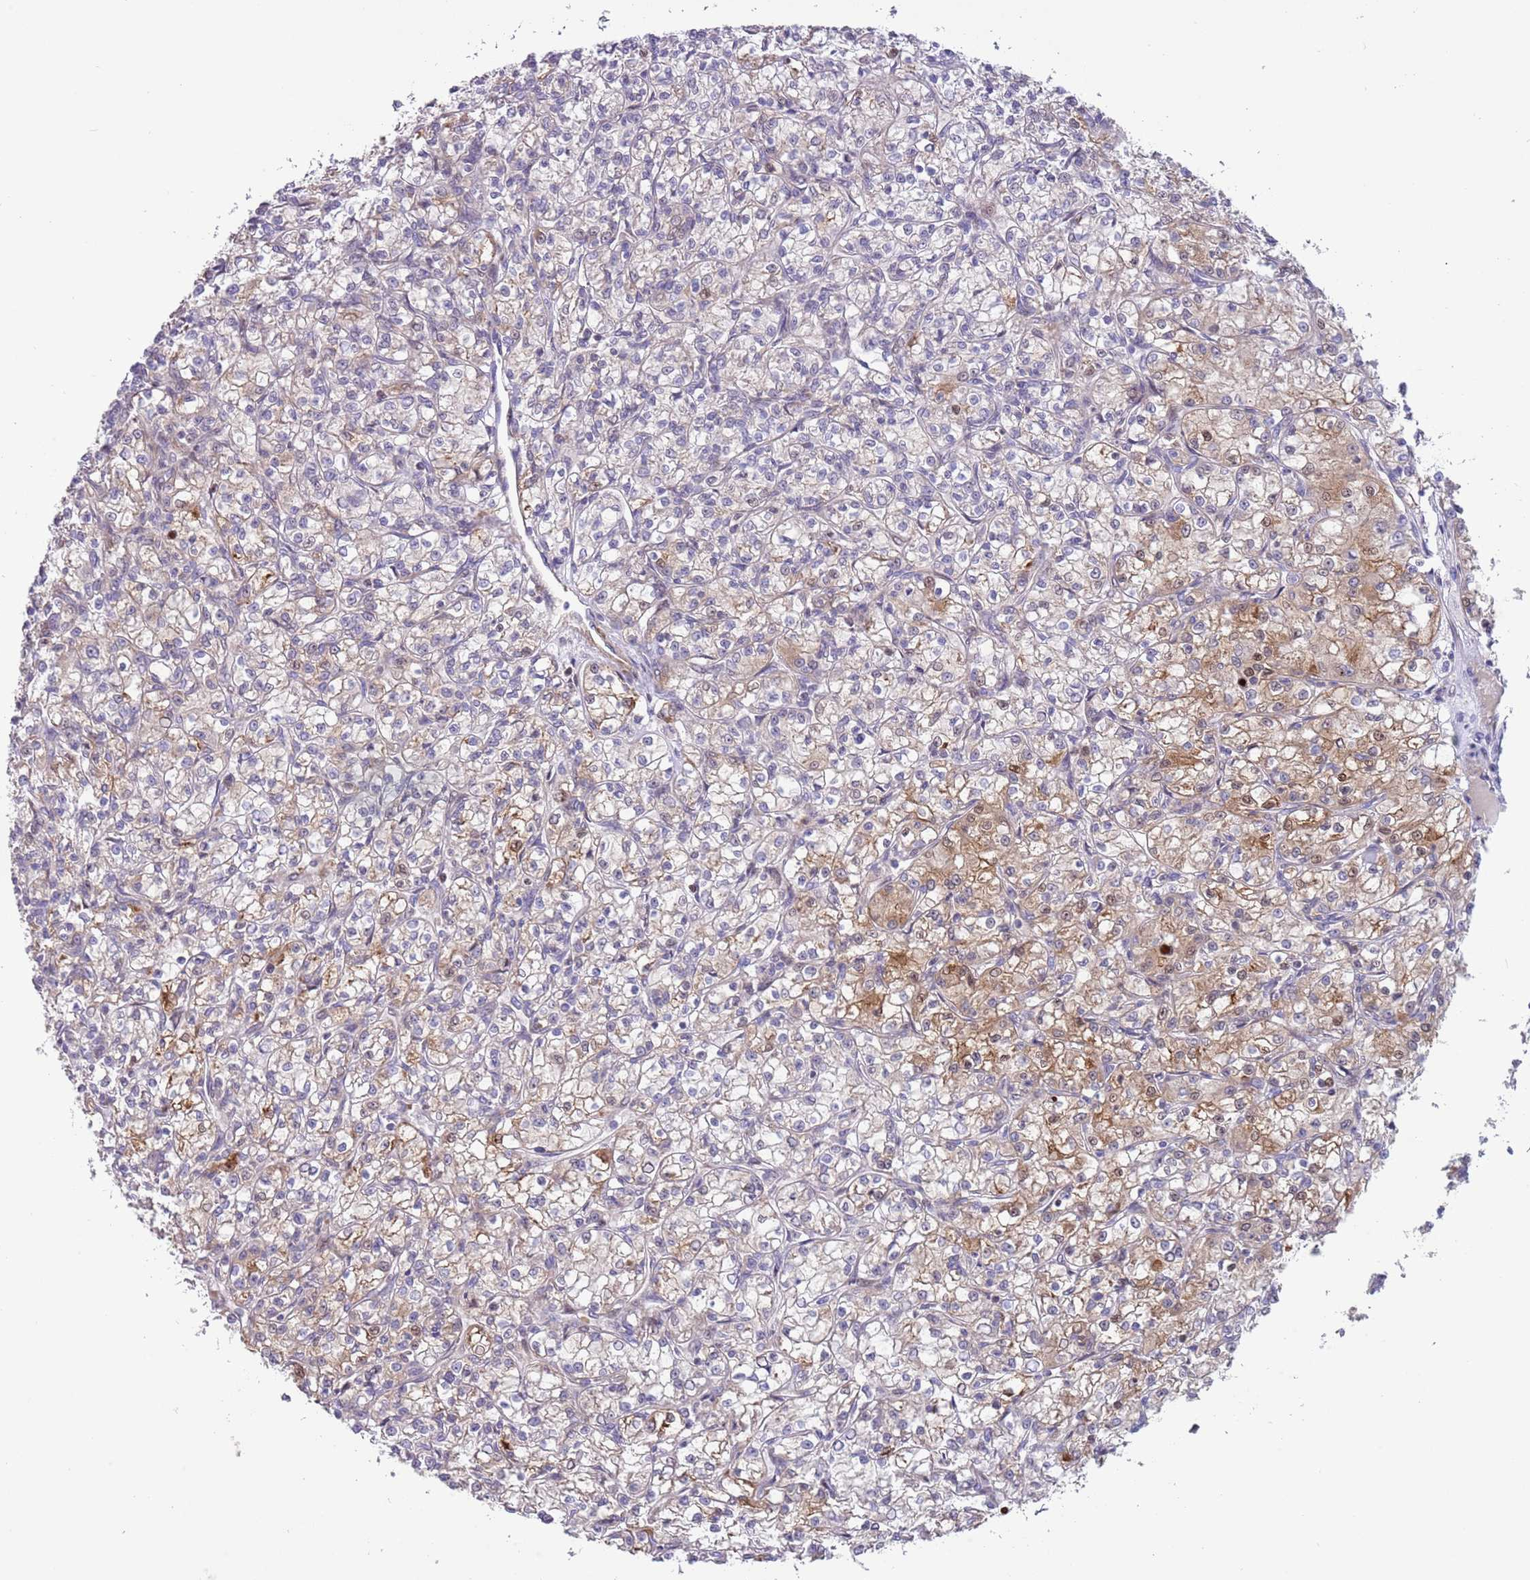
{"staining": {"intensity": "weak", "quantity": "25%-75%", "location": "cytoplasmic/membranous,nuclear"}, "tissue": "renal cancer", "cell_type": "Tumor cells", "image_type": "cancer", "snomed": [{"axis": "morphology", "description": "Adenocarcinoma, NOS"}, {"axis": "topography", "description": "Kidney"}], "caption": "This micrograph shows renal adenocarcinoma stained with IHC to label a protein in brown. The cytoplasmic/membranous and nuclear of tumor cells show weak positivity for the protein. Nuclei are counter-stained blue.", "gene": "ITGB6", "patient": {"sex": "female", "age": 59}}